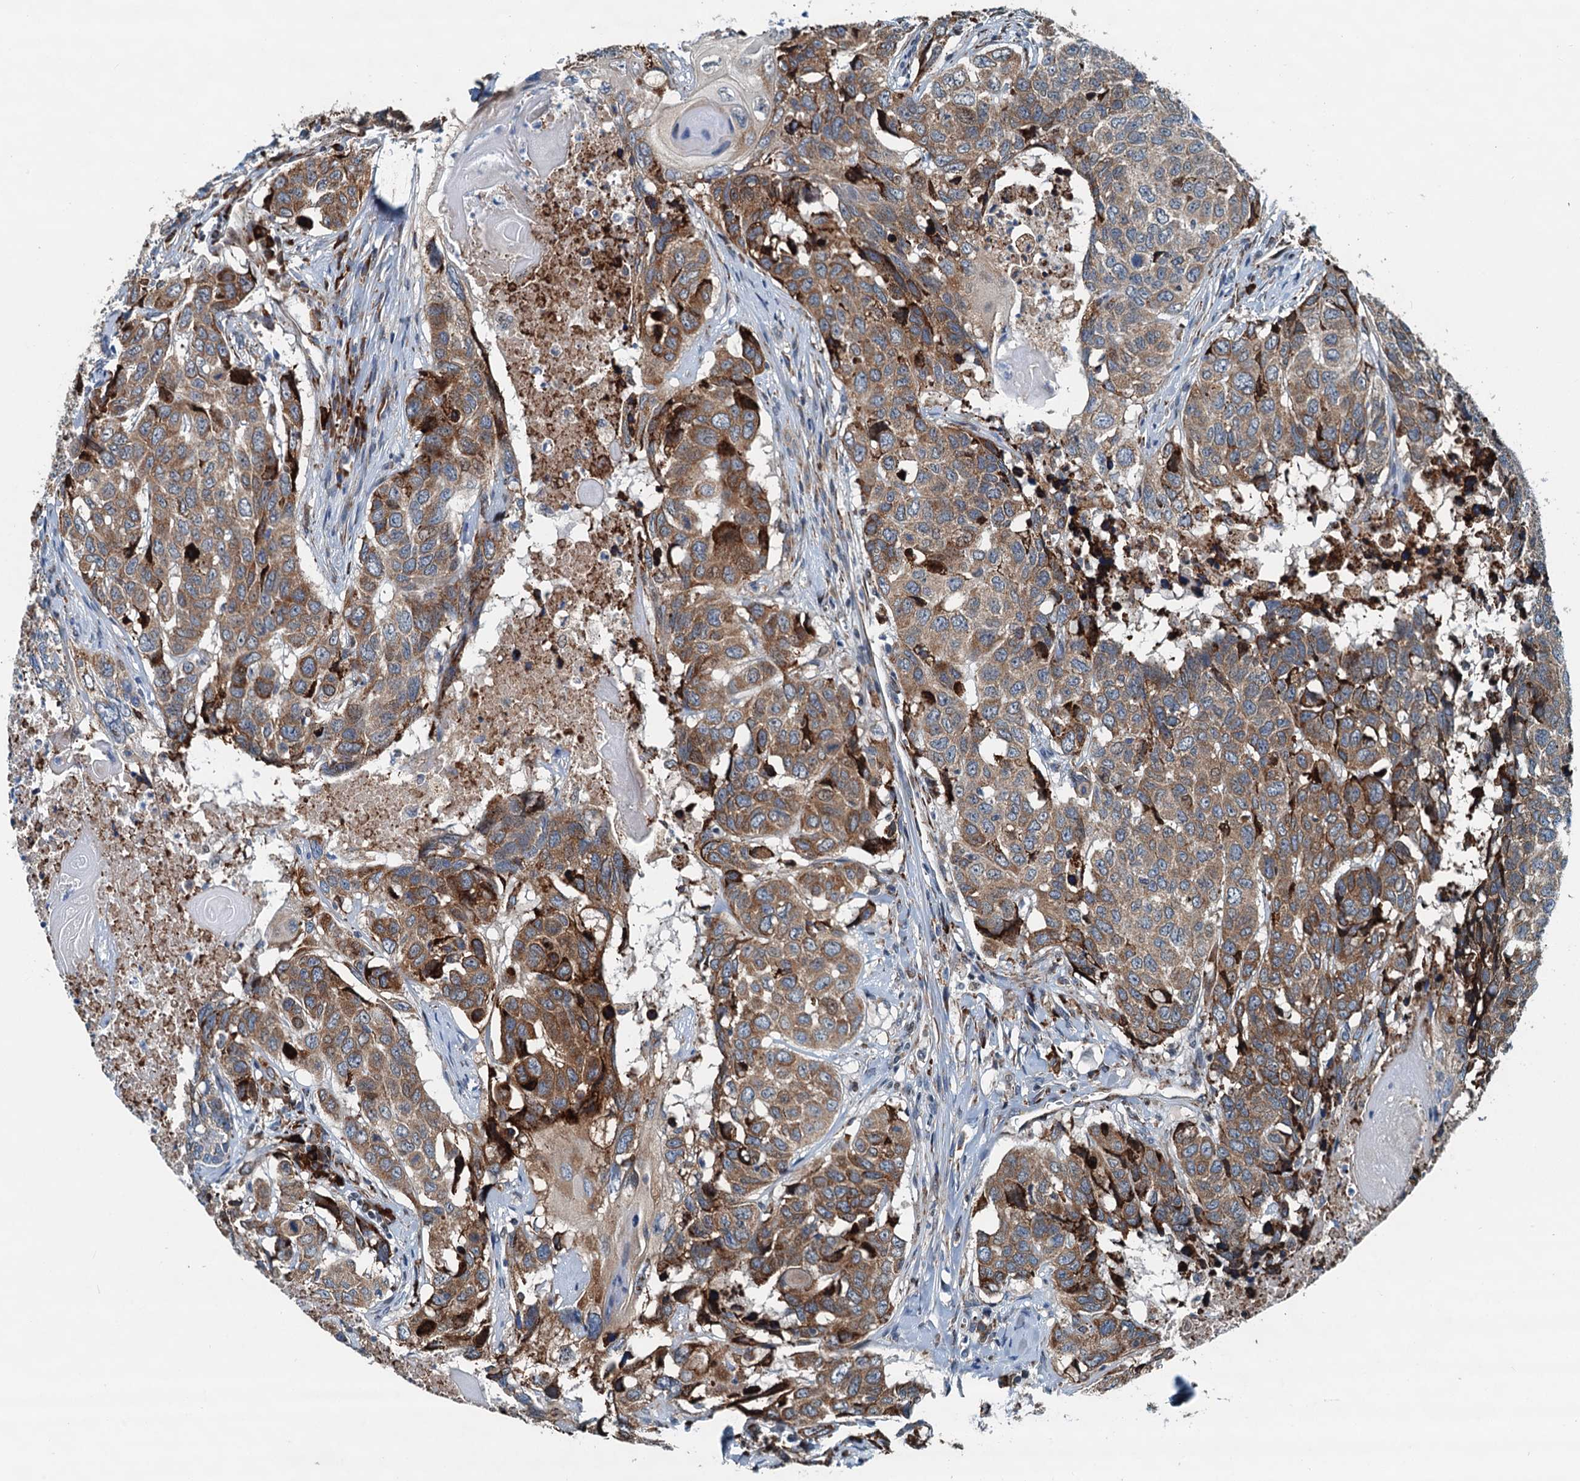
{"staining": {"intensity": "moderate", "quantity": ">75%", "location": "cytoplasmic/membranous"}, "tissue": "head and neck cancer", "cell_type": "Tumor cells", "image_type": "cancer", "snomed": [{"axis": "morphology", "description": "Squamous cell carcinoma, NOS"}, {"axis": "topography", "description": "Head-Neck"}], "caption": "Tumor cells demonstrate medium levels of moderate cytoplasmic/membranous expression in about >75% of cells in squamous cell carcinoma (head and neck).", "gene": "TAMALIN", "patient": {"sex": "male", "age": 66}}